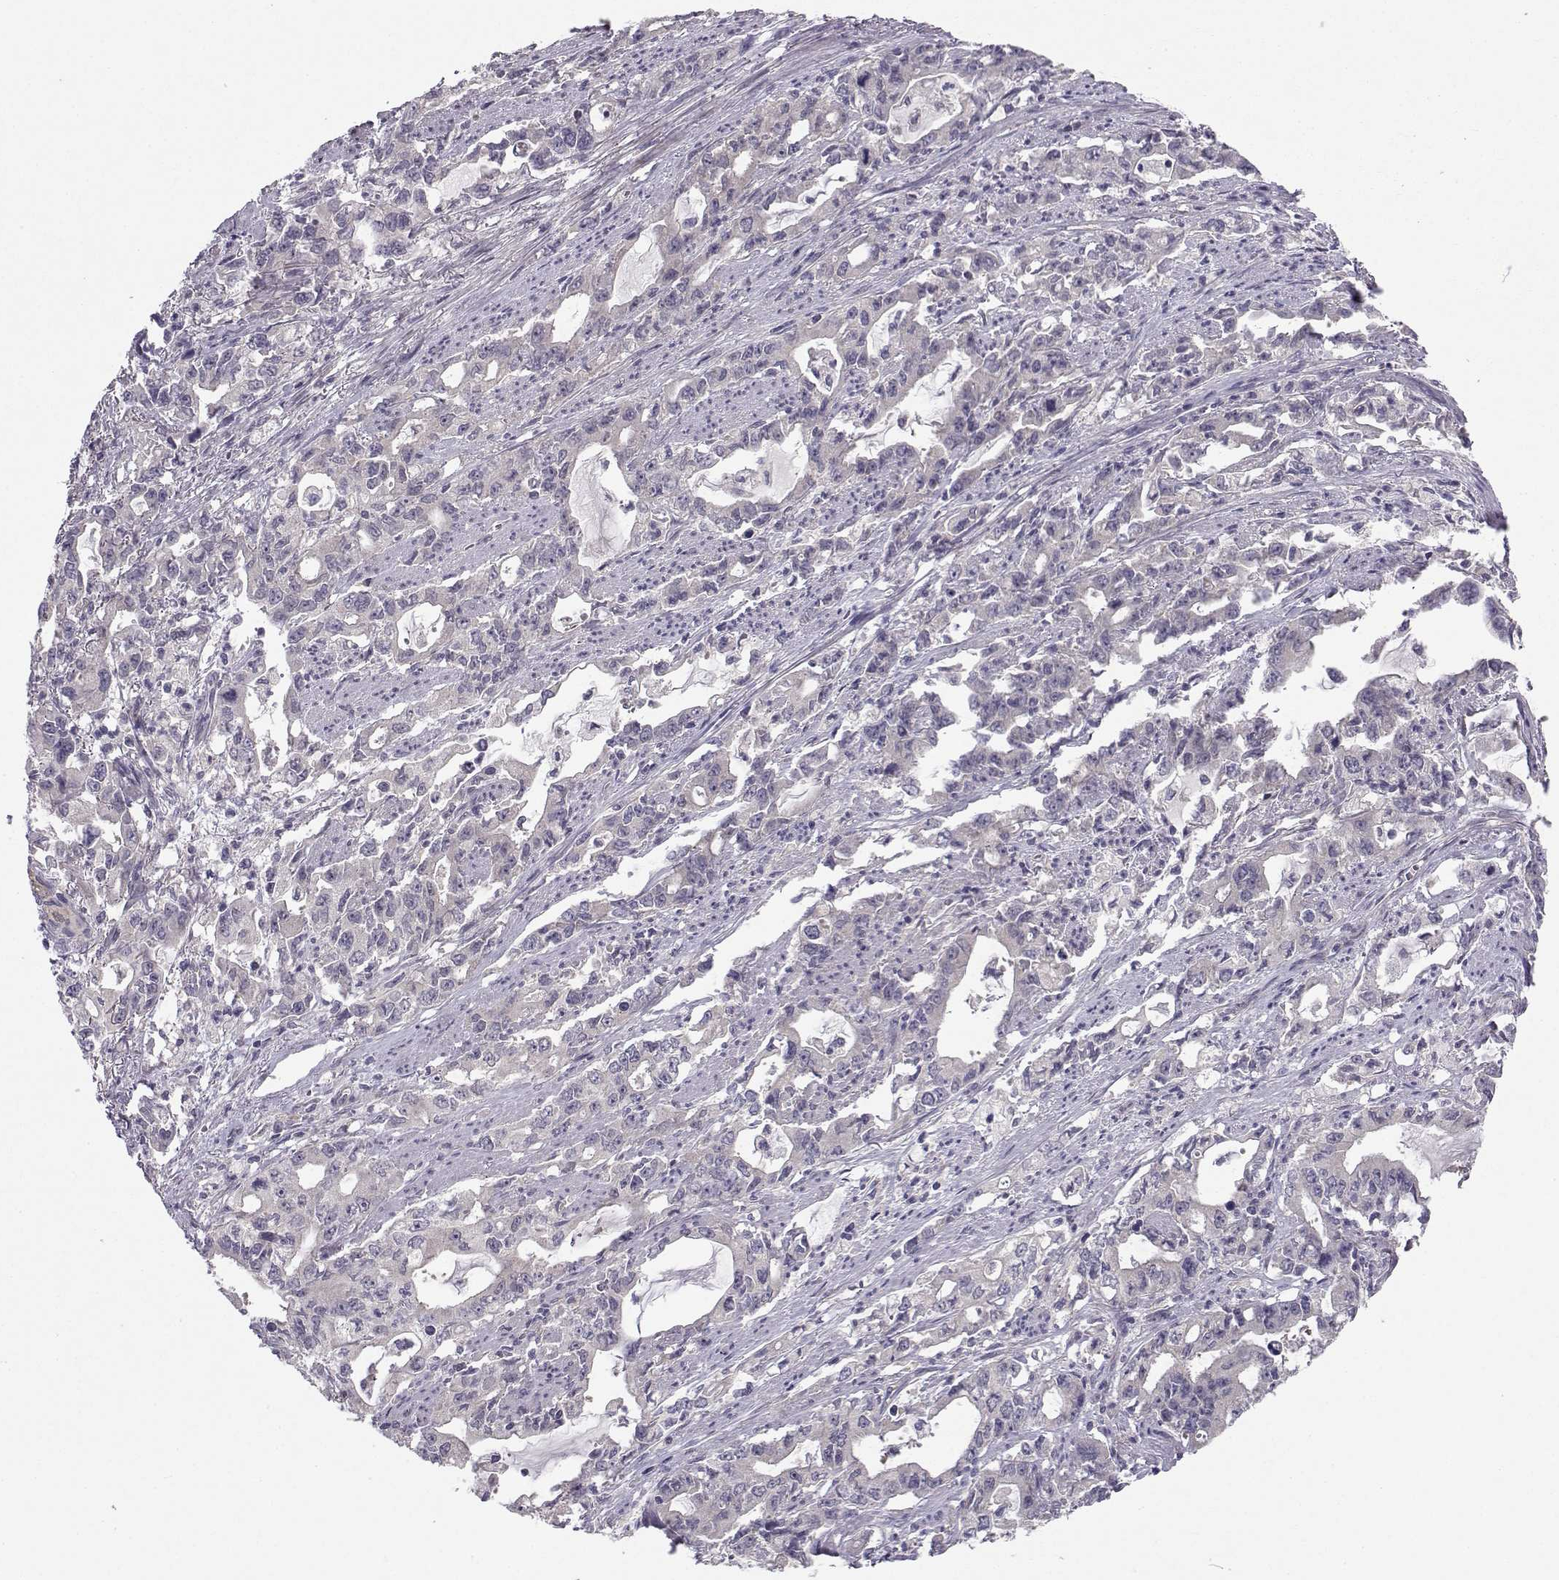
{"staining": {"intensity": "negative", "quantity": "none", "location": "none"}, "tissue": "stomach cancer", "cell_type": "Tumor cells", "image_type": "cancer", "snomed": [{"axis": "morphology", "description": "Adenocarcinoma, NOS"}, {"axis": "topography", "description": "Stomach, upper"}], "caption": "Stomach cancer stained for a protein using IHC shows no staining tumor cells.", "gene": "PEX5L", "patient": {"sex": "male", "age": 85}}